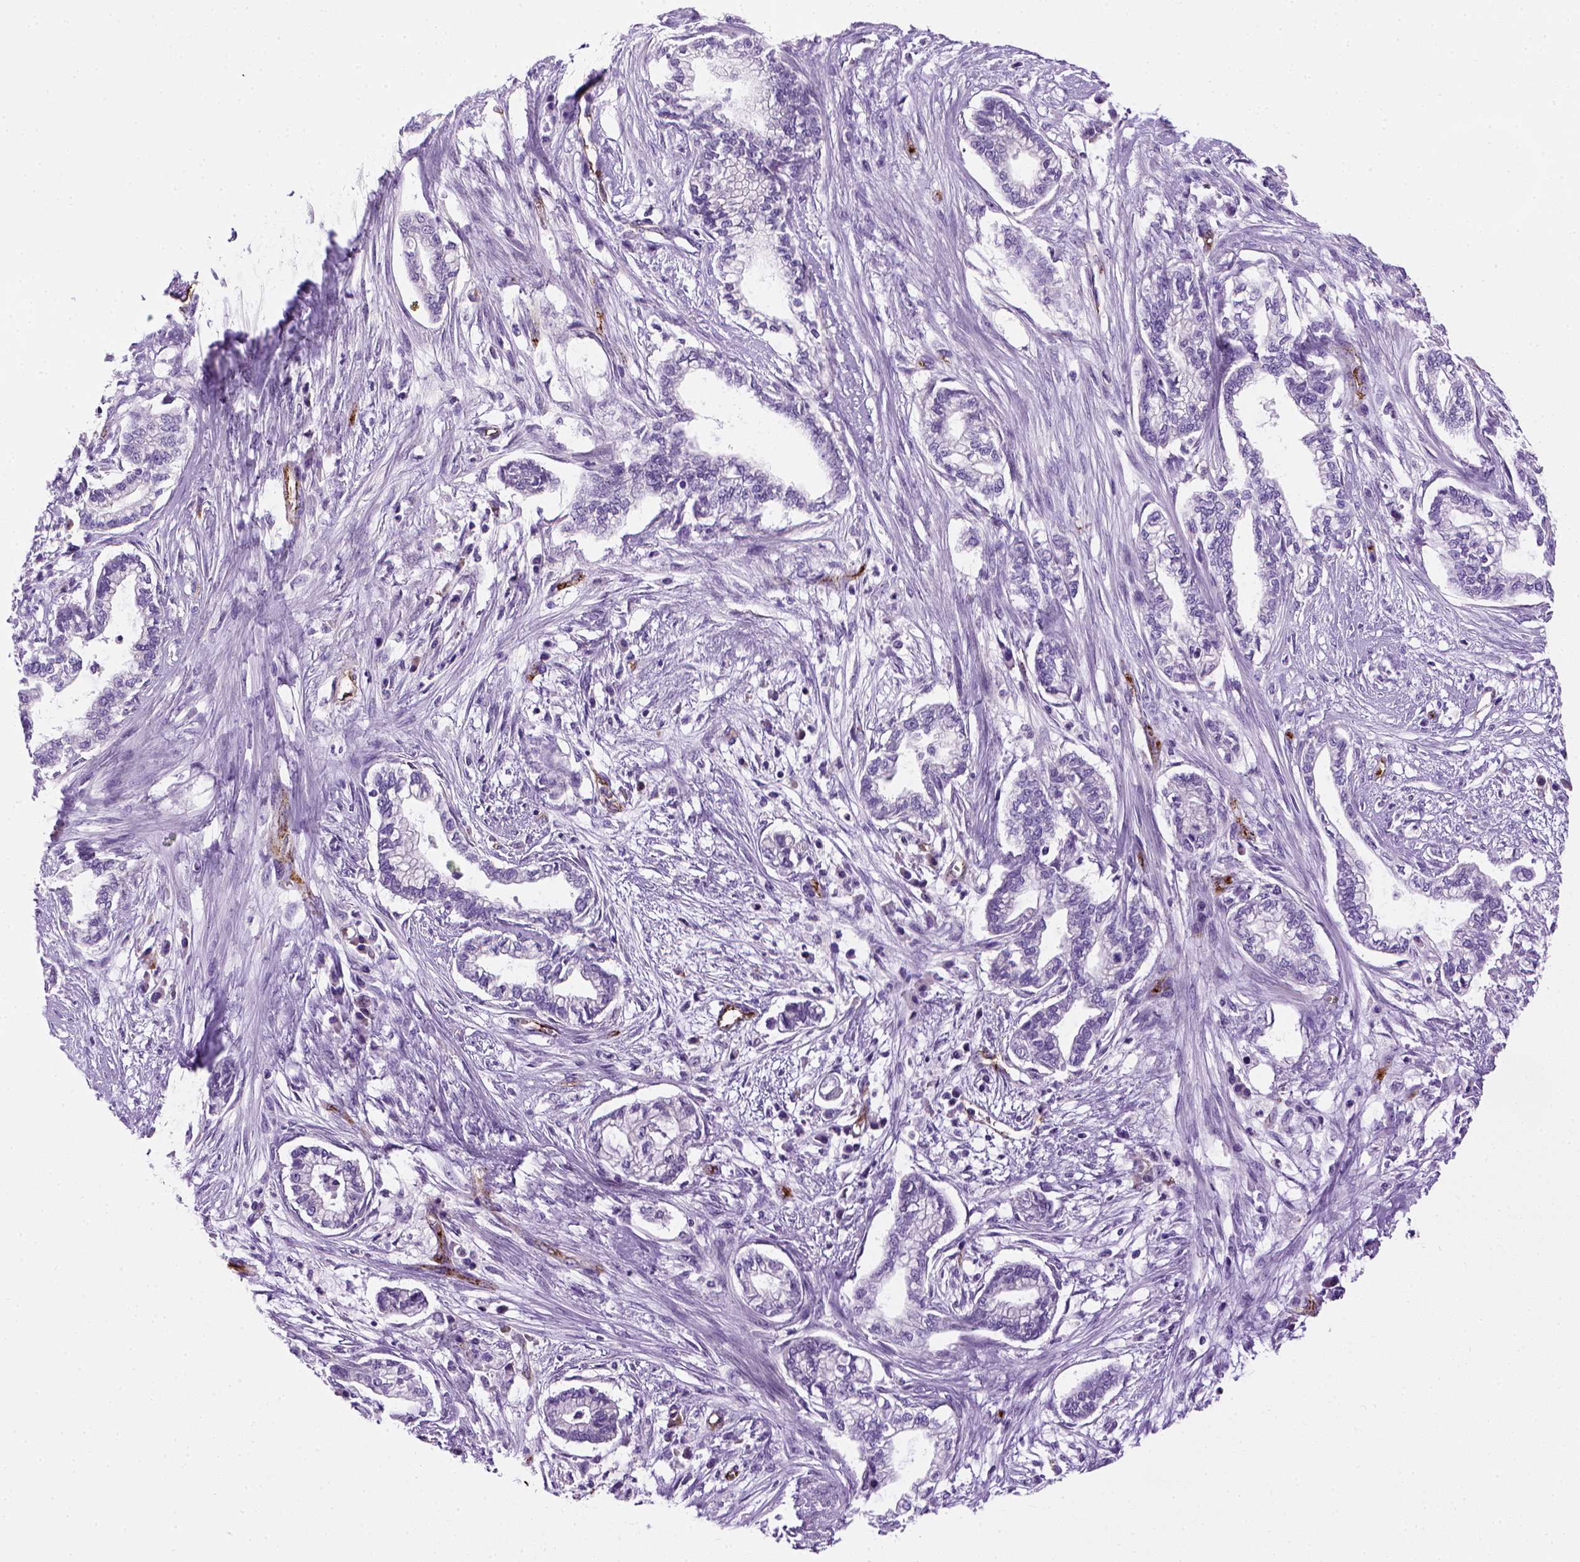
{"staining": {"intensity": "negative", "quantity": "none", "location": "none"}, "tissue": "cervical cancer", "cell_type": "Tumor cells", "image_type": "cancer", "snomed": [{"axis": "morphology", "description": "Adenocarcinoma, NOS"}, {"axis": "topography", "description": "Cervix"}], "caption": "A high-resolution image shows IHC staining of cervical cancer, which demonstrates no significant expression in tumor cells.", "gene": "VWF", "patient": {"sex": "female", "age": 62}}